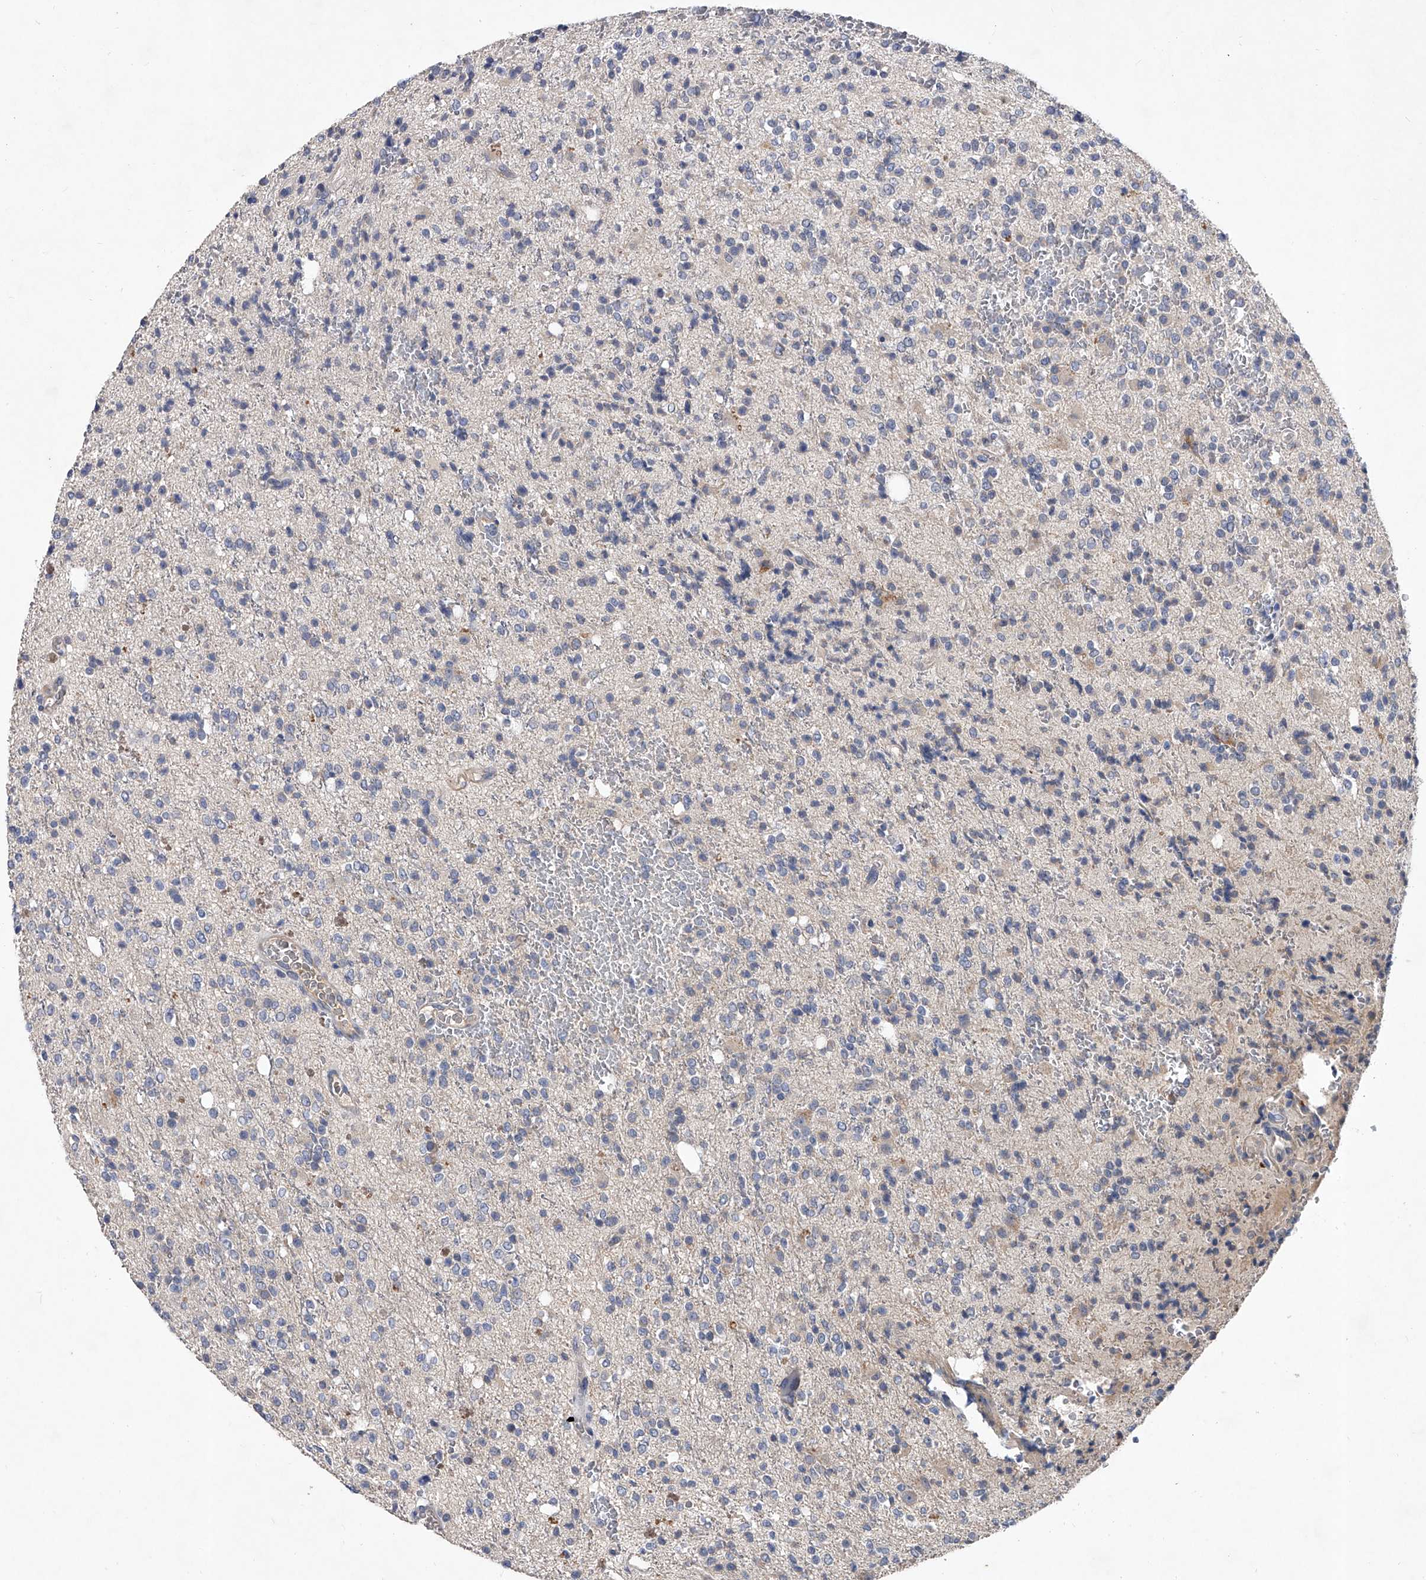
{"staining": {"intensity": "negative", "quantity": "none", "location": "none"}, "tissue": "glioma", "cell_type": "Tumor cells", "image_type": "cancer", "snomed": [{"axis": "morphology", "description": "Glioma, malignant, High grade"}, {"axis": "topography", "description": "Brain"}], "caption": "The histopathology image displays no significant expression in tumor cells of glioma.", "gene": "C5", "patient": {"sex": "male", "age": 34}}